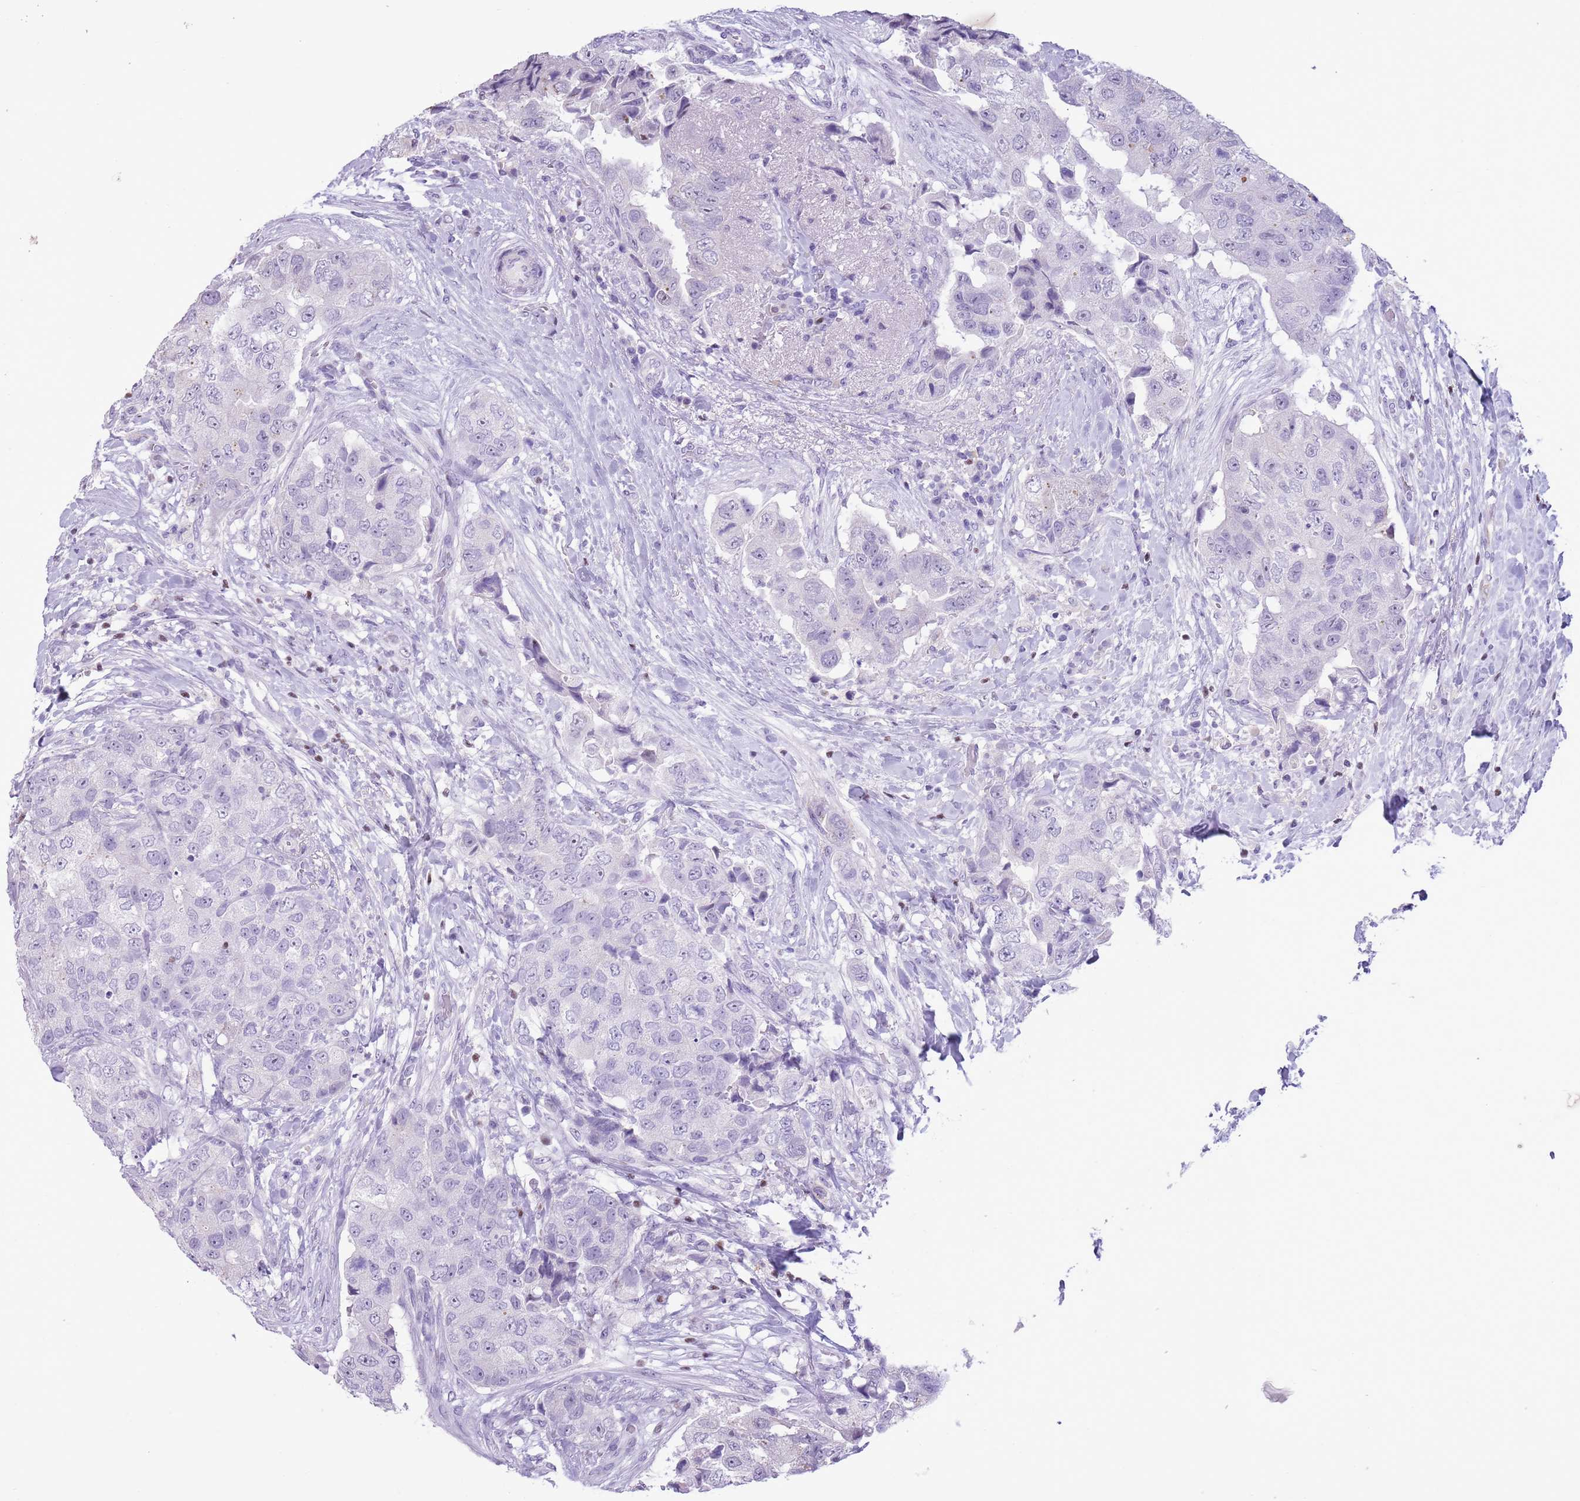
{"staining": {"intensity": "negative", "quantity": "none", "location": "none"}, "tissue": "breast cancer", "cell_type": "Tumor cells", "image_type": "cancer", "snomed": [{"axis": "morphology", "description": "Normal tissue, NOS"}, {"axis": "morphology", "description": "Duct carcinoma"}, {"axis": "topography", "description": "Breast"}], "caption": "There is no significant staining in tumor cells of breast cancer (infiltrating ductal carcinoma). The staining is performed using DAB brown chromogen with nuclei counter-stained in using hematoxylin.", "gene": "BCL11B", "patient": {"sex": "female", "age": 62}}